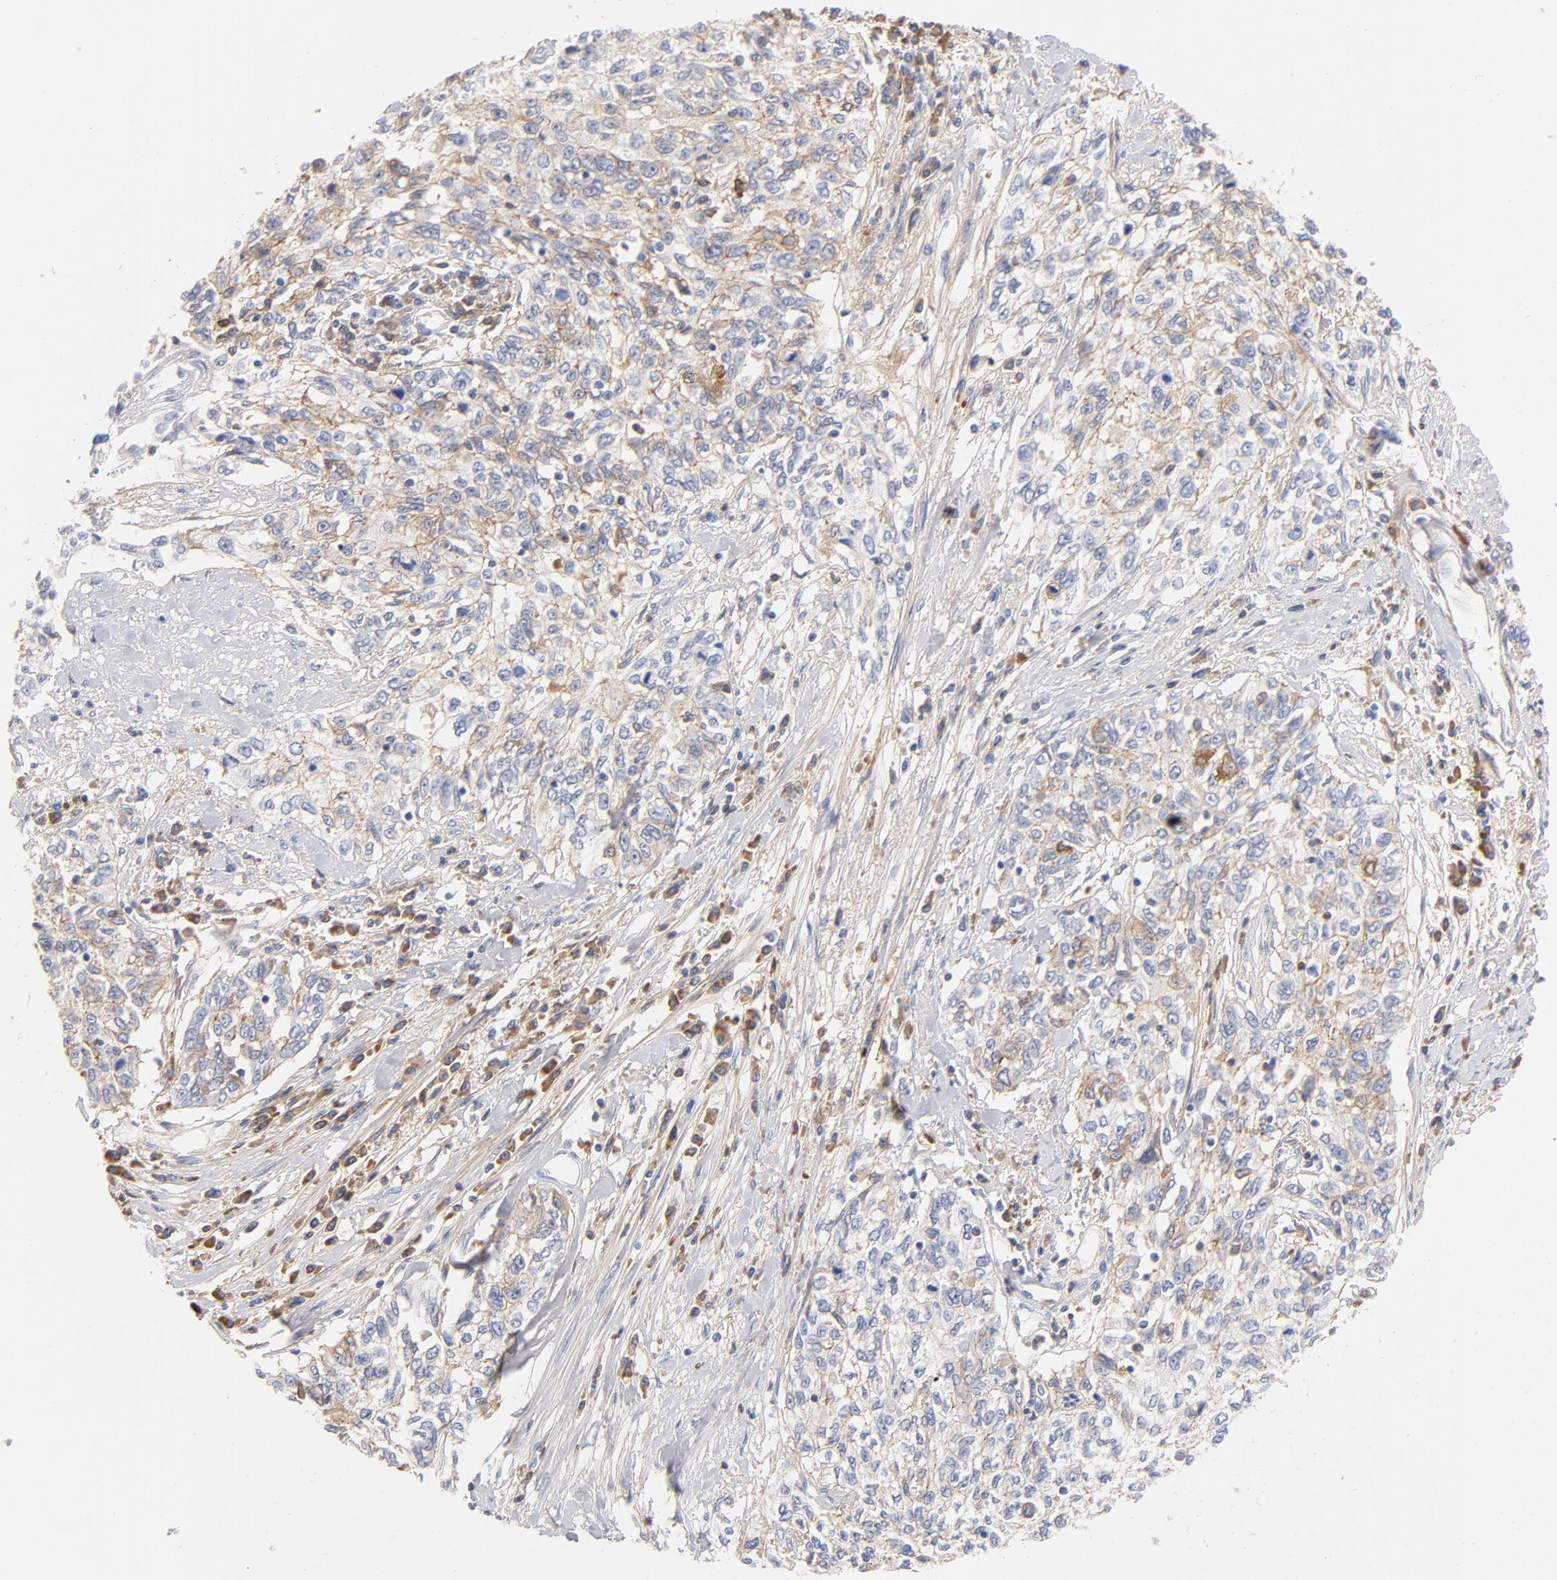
{"staining": {"intensity": "negative", "quantity": "none", "location": "none"}, "tissue": "cervical cancer", "cell_type": "Tumor cells", "image_type": "cancer", "snomed": [{"axis": "morphology", "description": "Squamous cell carcinoma, NOS"}, {"axis": "topography", "description": "Cervix"}], "caption": "DAB immunohistochemical staining of cervical cancer (squamous cell carcinoma) shows no significant positivity in tumor cells.", "gene": "C3", "patient": {"sex": "female", "age": 57}}